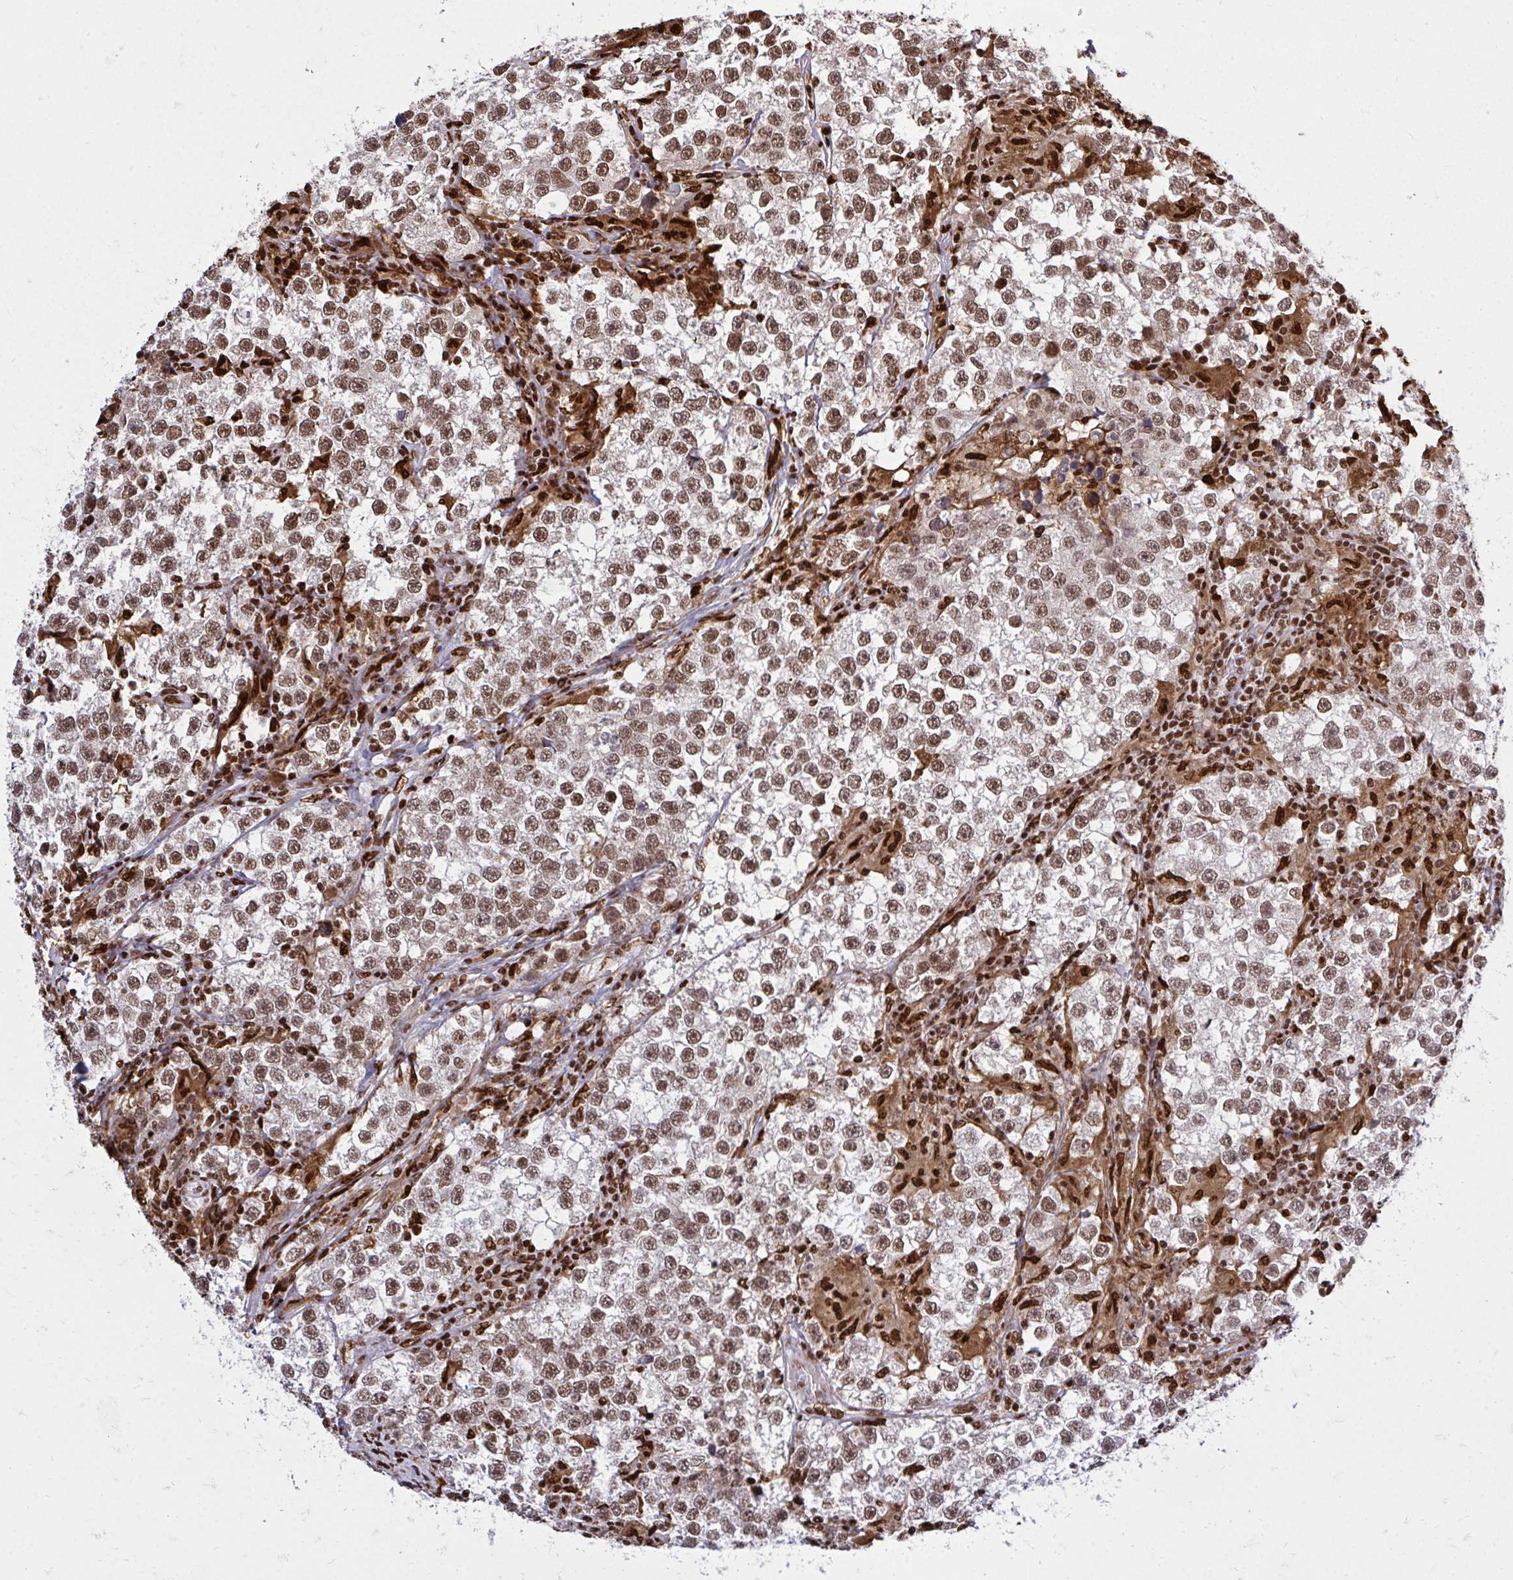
{"staining": {"intensity": "moderate", "quantity": ">75%", "location": "nuclear"}, "tissue": "testis cancer", "cell_type": "Tumor cells", "image_type": "cancer", "snomed": [{"axis": "morphology", "description": "Seminoma, NOS"}, {"axis": "topography", "description": "Testis"}], "caption": "Seminoma (testis) stained for a protein shows moderate nuclear positivity in tumor cells.", "gene": "TBL1Y", "patient": {"sex": "male", "age": 46}}